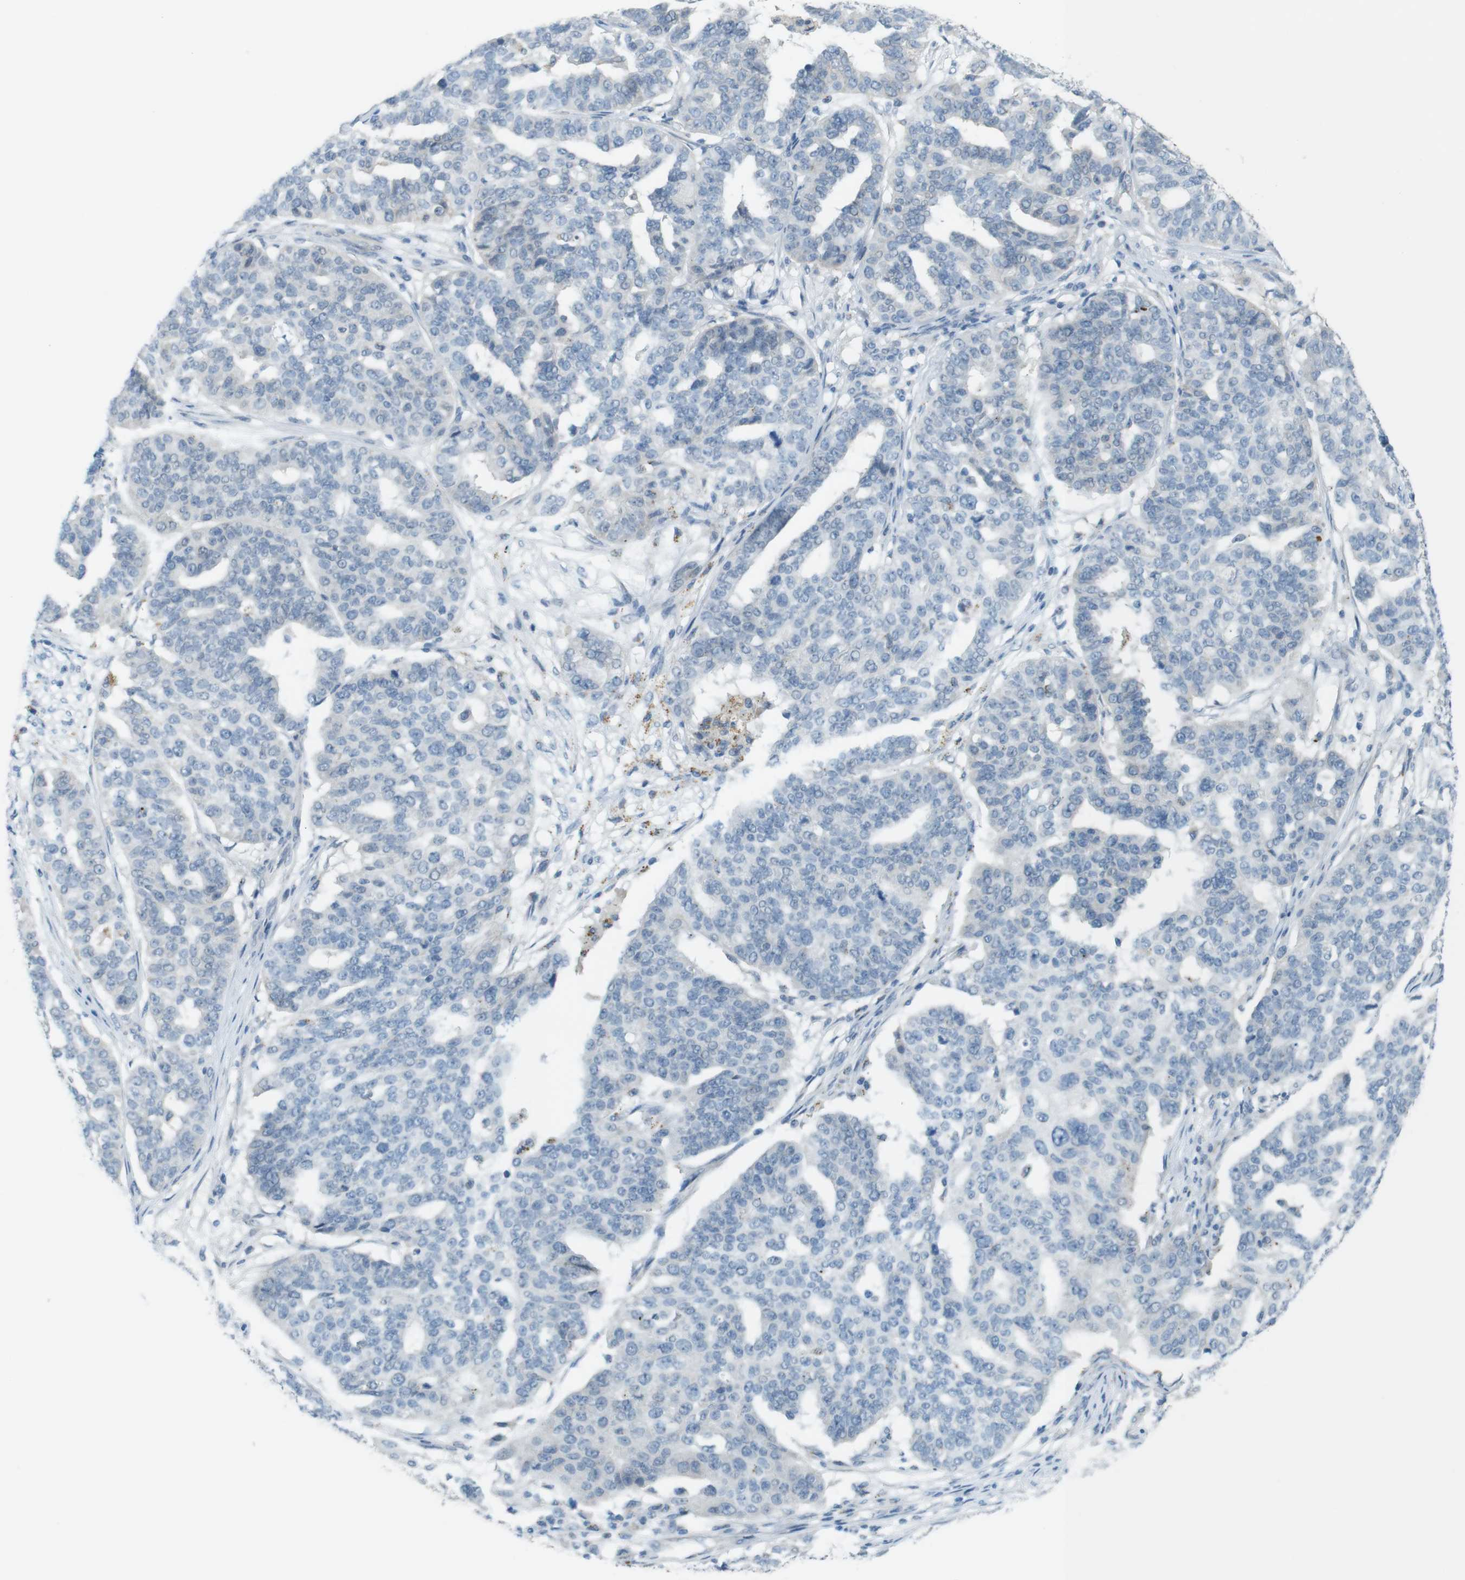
{"staining": {"intensity": "negative", "quantity": "none", "location": "none"}, "tissue": "ovarian cancer", "cell_type": "Tumor cells", "image_type": "cancer", "snomed": [{"axis": "morphology", "description": "Cystadenocarcinoma, serous, NOS"}, {"axis": "topography", "description": "Ovary"}], "caption": "Tumor cells show no significant expression in ovarian serous cystadenocarcinoma. The staining is performed using DAB (3,3'-diaminobenzidine) brown chromogen with nuclei counter-stained in using hematoxylin.", "gene": "UGT8", "patient": {"sex": "female", "age": 59}}